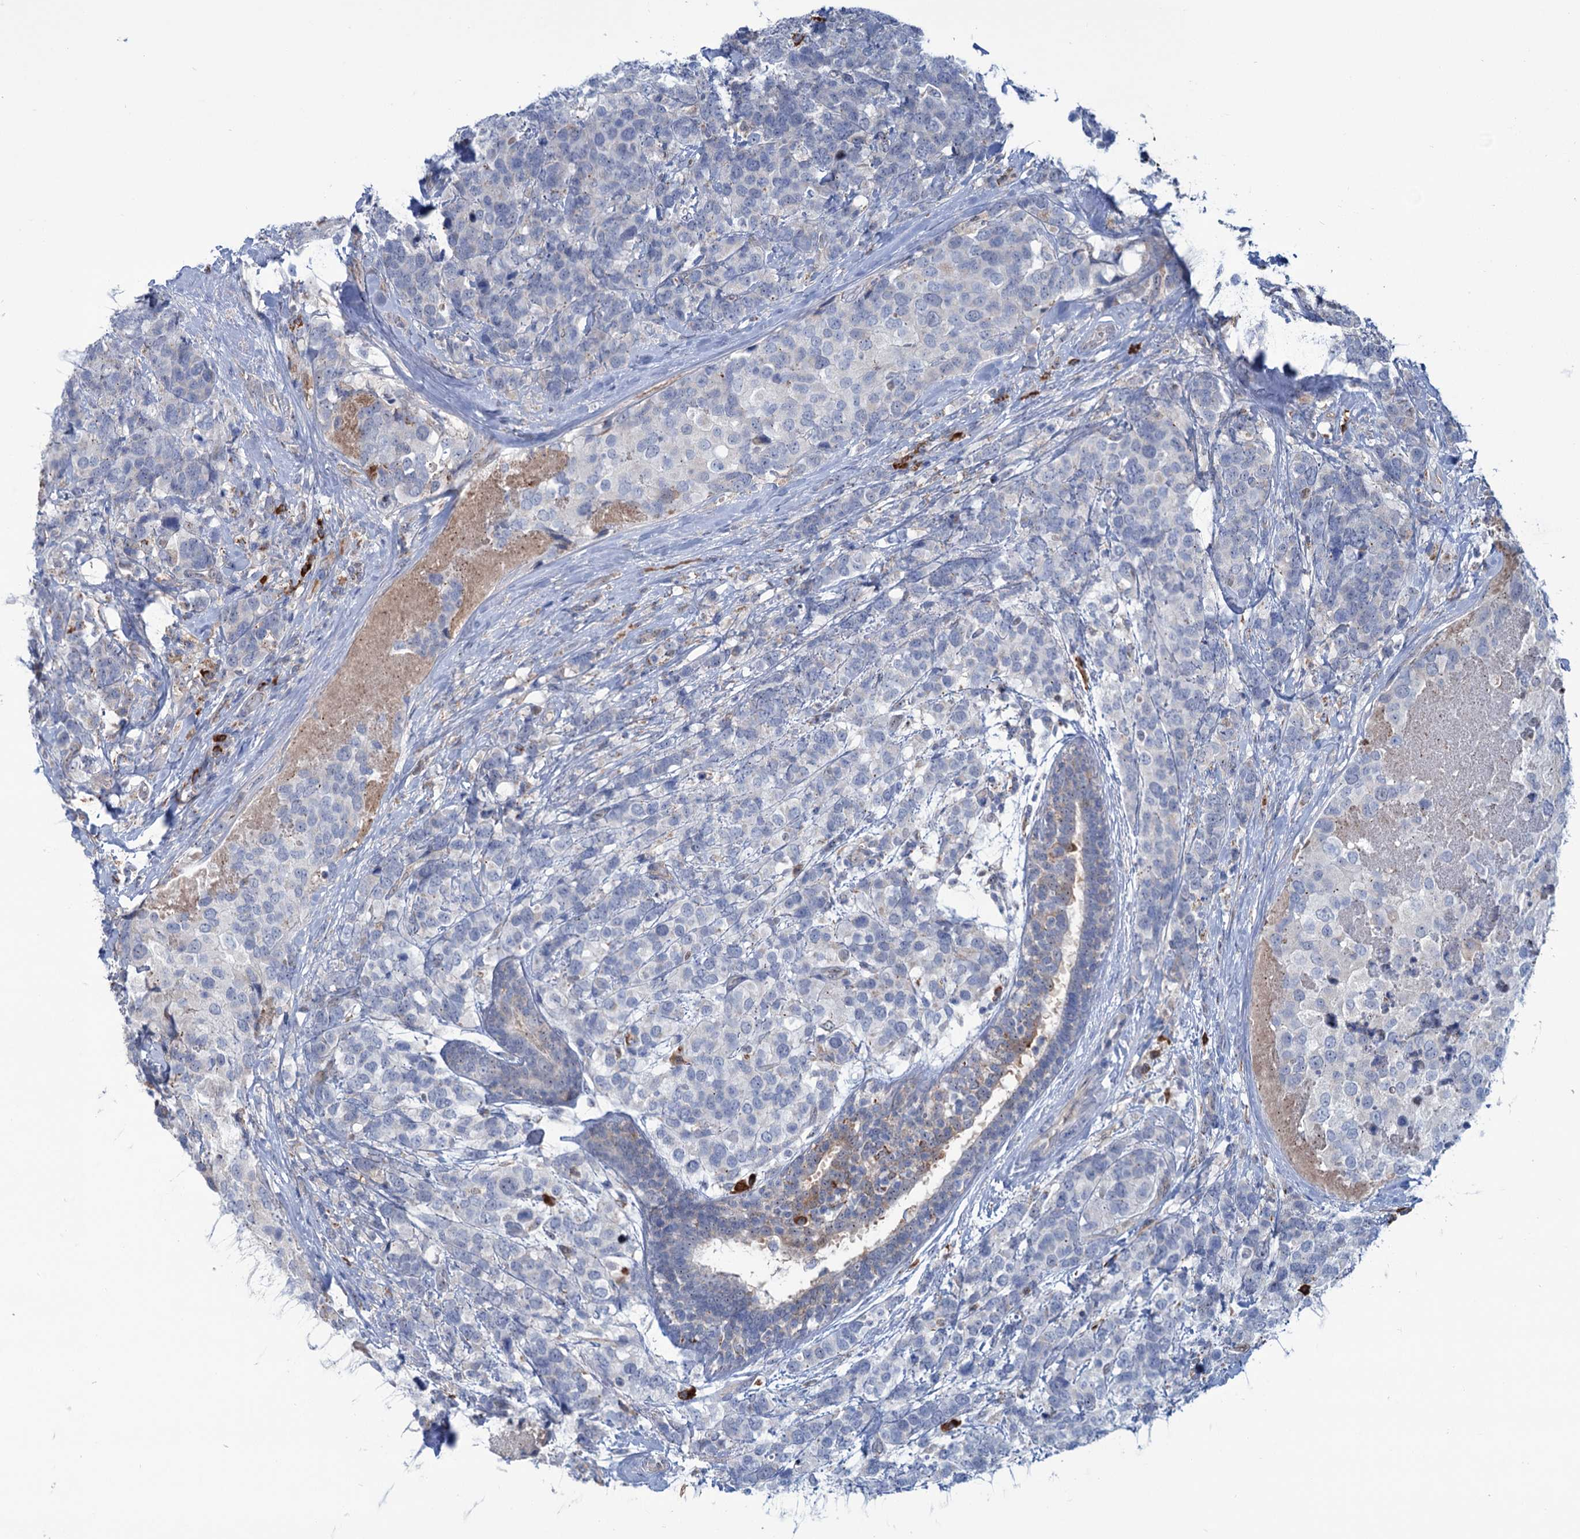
{"staining": {"intensity": "negative", "quantity": "none", "location": "none"}, "tissue": "breast cancer", "cell_type": "Tumor cells", "image_type": "cancer", "snomed": [{"axis": "morphology", "description": "Lobular carcinoma"}, {"axis": "topography", "description": "Breast"}], "caption": "This is an IHC micrograph of lobular carcinoma (breast). There is no expression in tumor cells.", "gene": "LPIN1", "patient": {"sex": "female", "age": 59}}